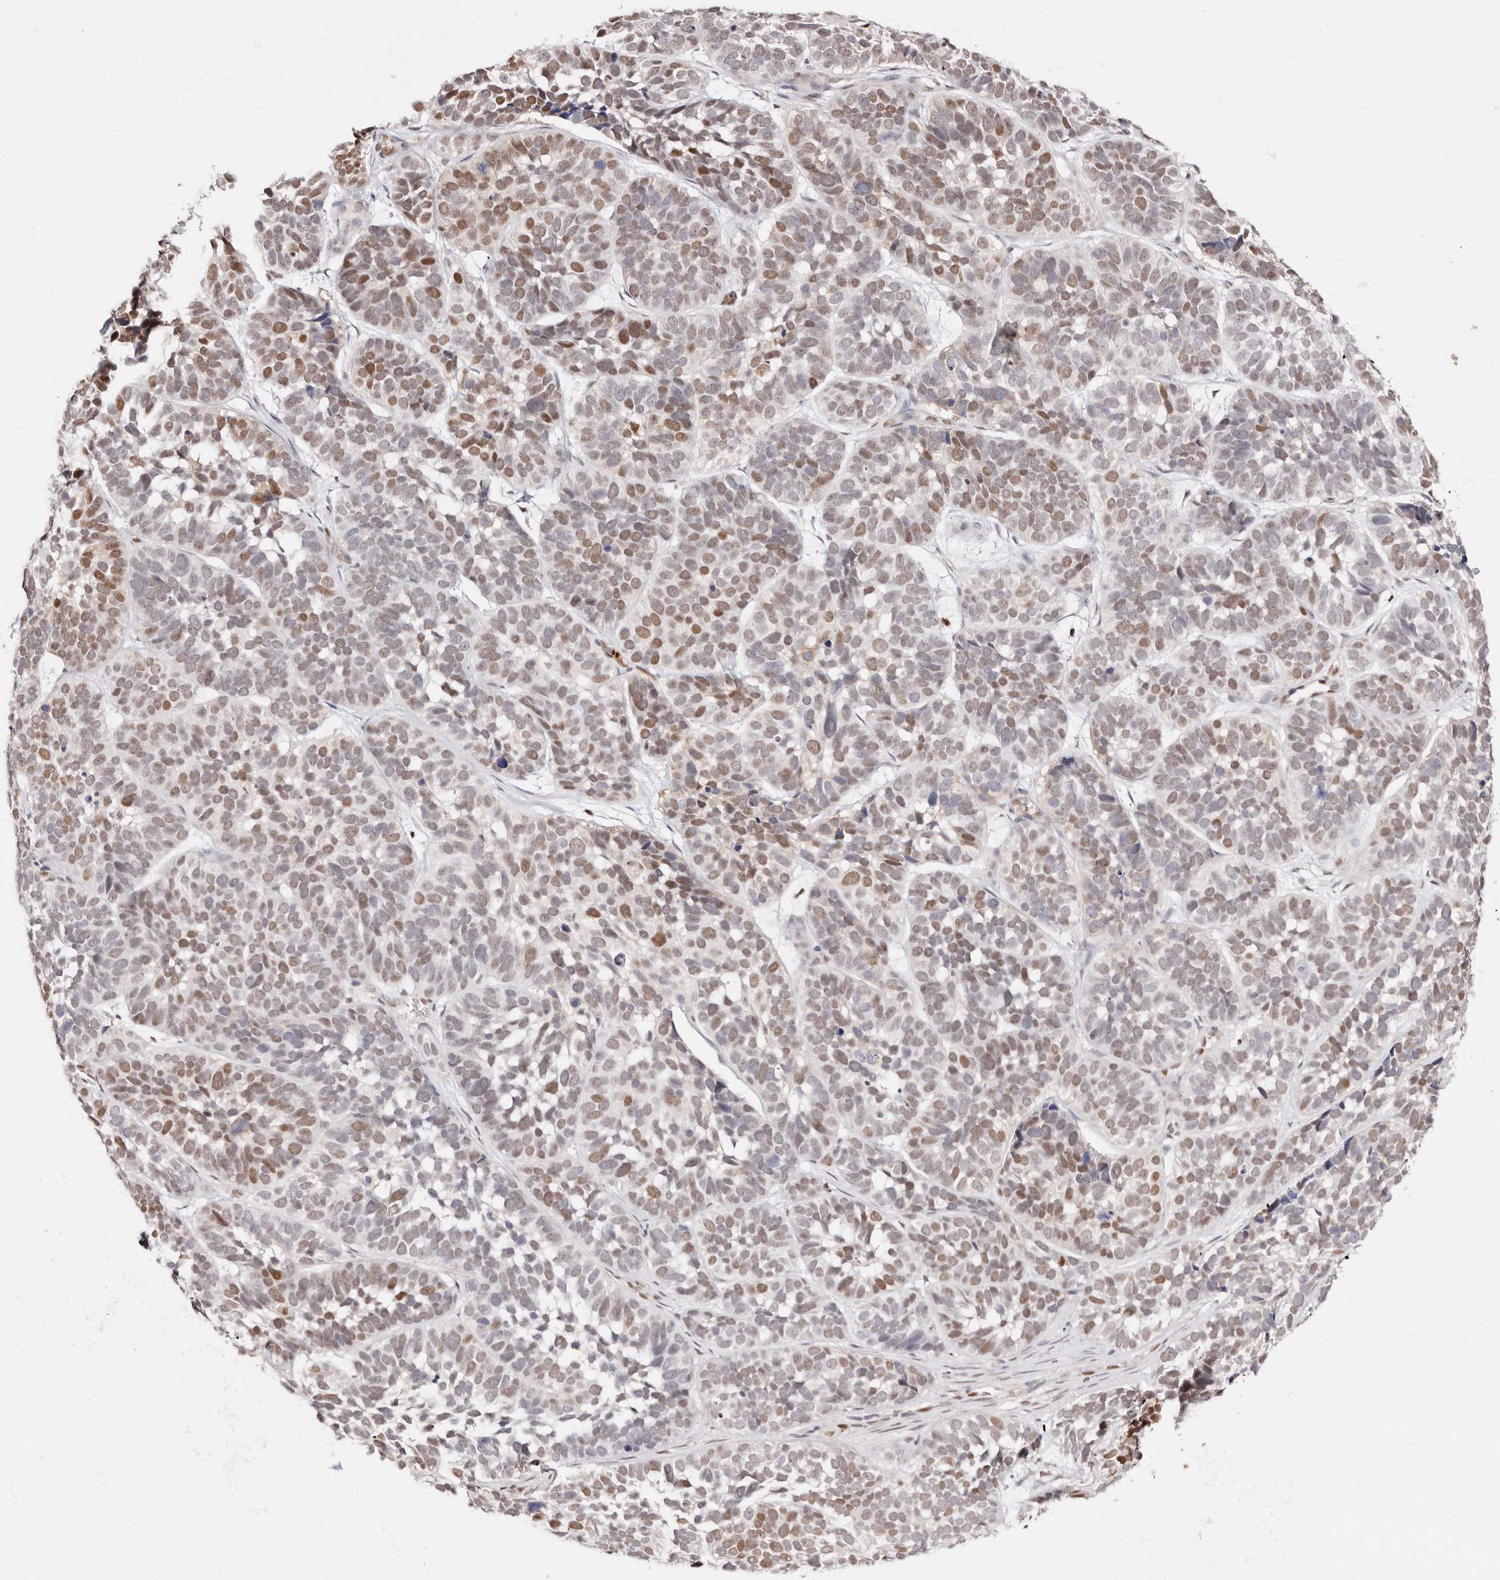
{"staining": {"intensity": "moderate", "quantity": "25%-75%", "location": "nuclear"}, "tissue": "skin cancer", "cell_type": "Tumor cells", "image_type": "cancer", "snomed": [{"axis": "morphology", "description": "Basal cell carcinoma"}, {"axis": "topography", "description": "Skin"}], "caption": "IHC (DAB (3,3'-diaminobenzidine)) staining of human skin cancer reveals moderate nuclear protein expression in approximately 25%-75% of tumor cells.", "gene": "TKT", "patient": {"sex": "male", "age": 62}}